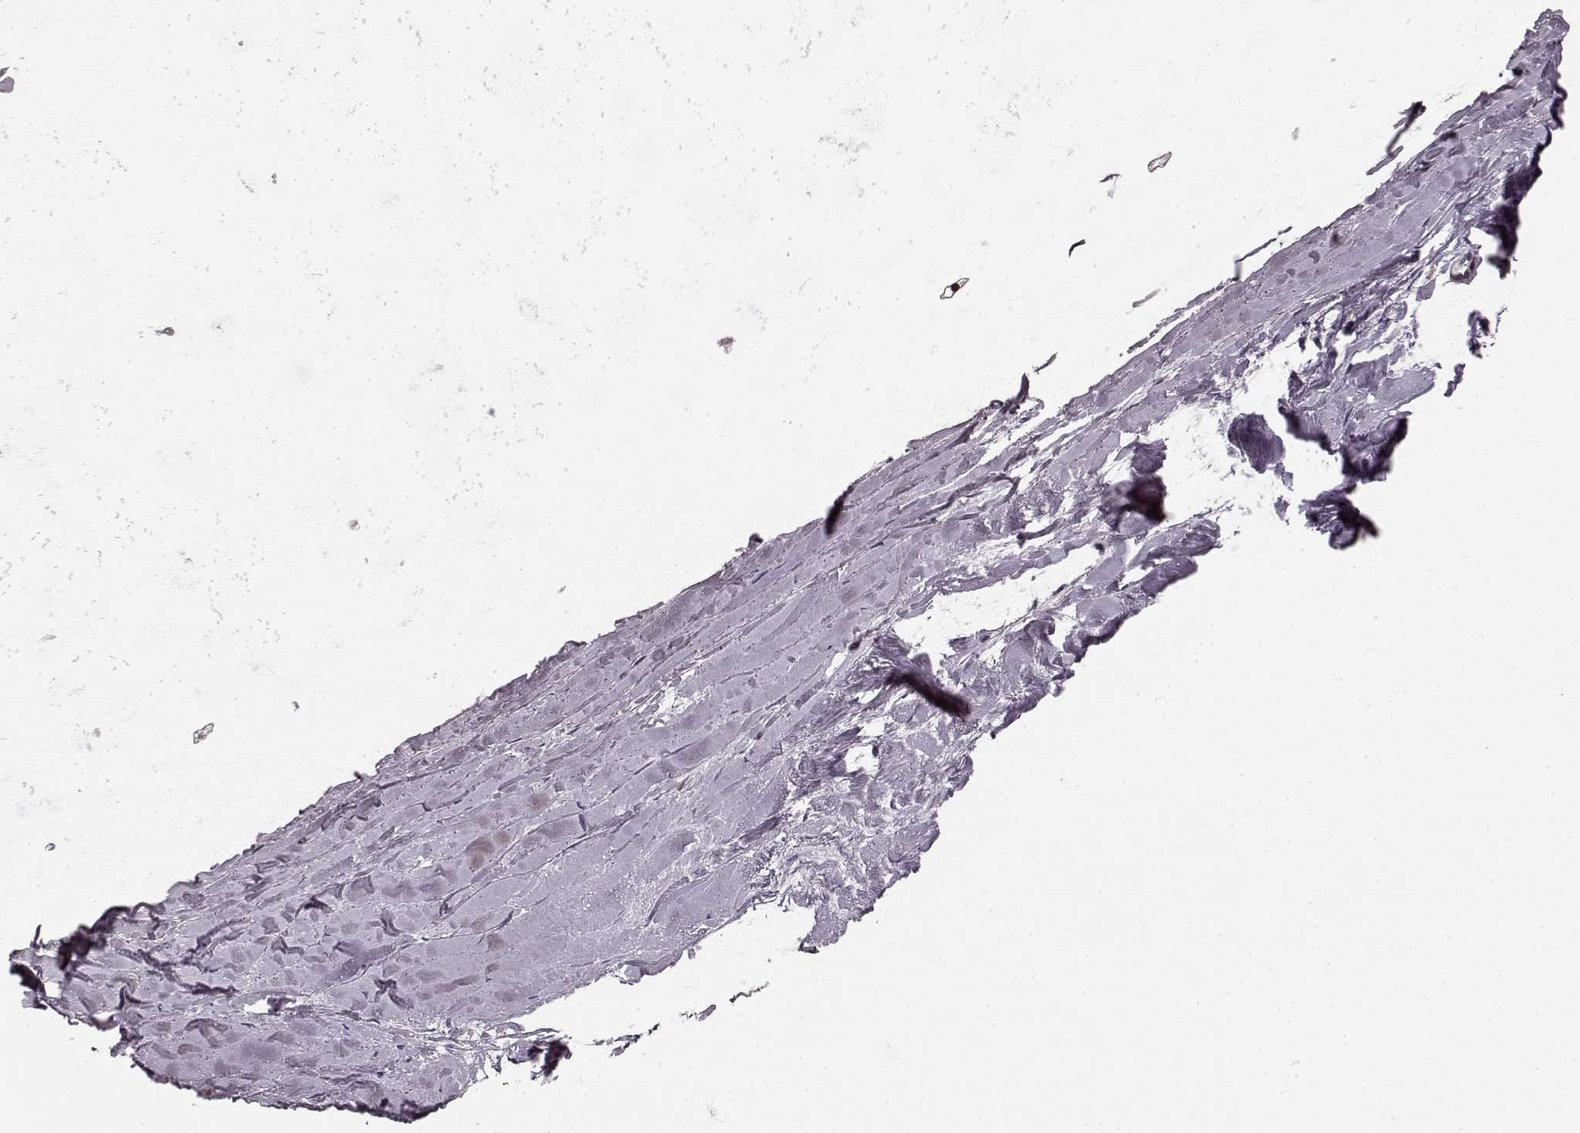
{"staining": {"intensity": "negative", "quantity": "none", "location": "none"}, "tissue": "adipose tissue", "cell_type": "Adipocytes", "image_type": "normal", "snomed": [{"axis": "morphology", "description": "Normal tissue, NOS"}, {"axis": "topography", "description": "Lymph node"}, {"axis": "topography", "description": "Bronchus"}], "caption": "The immunohistochemistry image has no significant expression in adipocytes of adipose tissue. (Stains: DAB (3,3'-diaminobenzidine) IHC with hematoxylin counter stain, Microscopy: brightfield microscopy at high magnification).", "gene": "SLC22A18", "patient": {"sex": "female", "age": 70}}